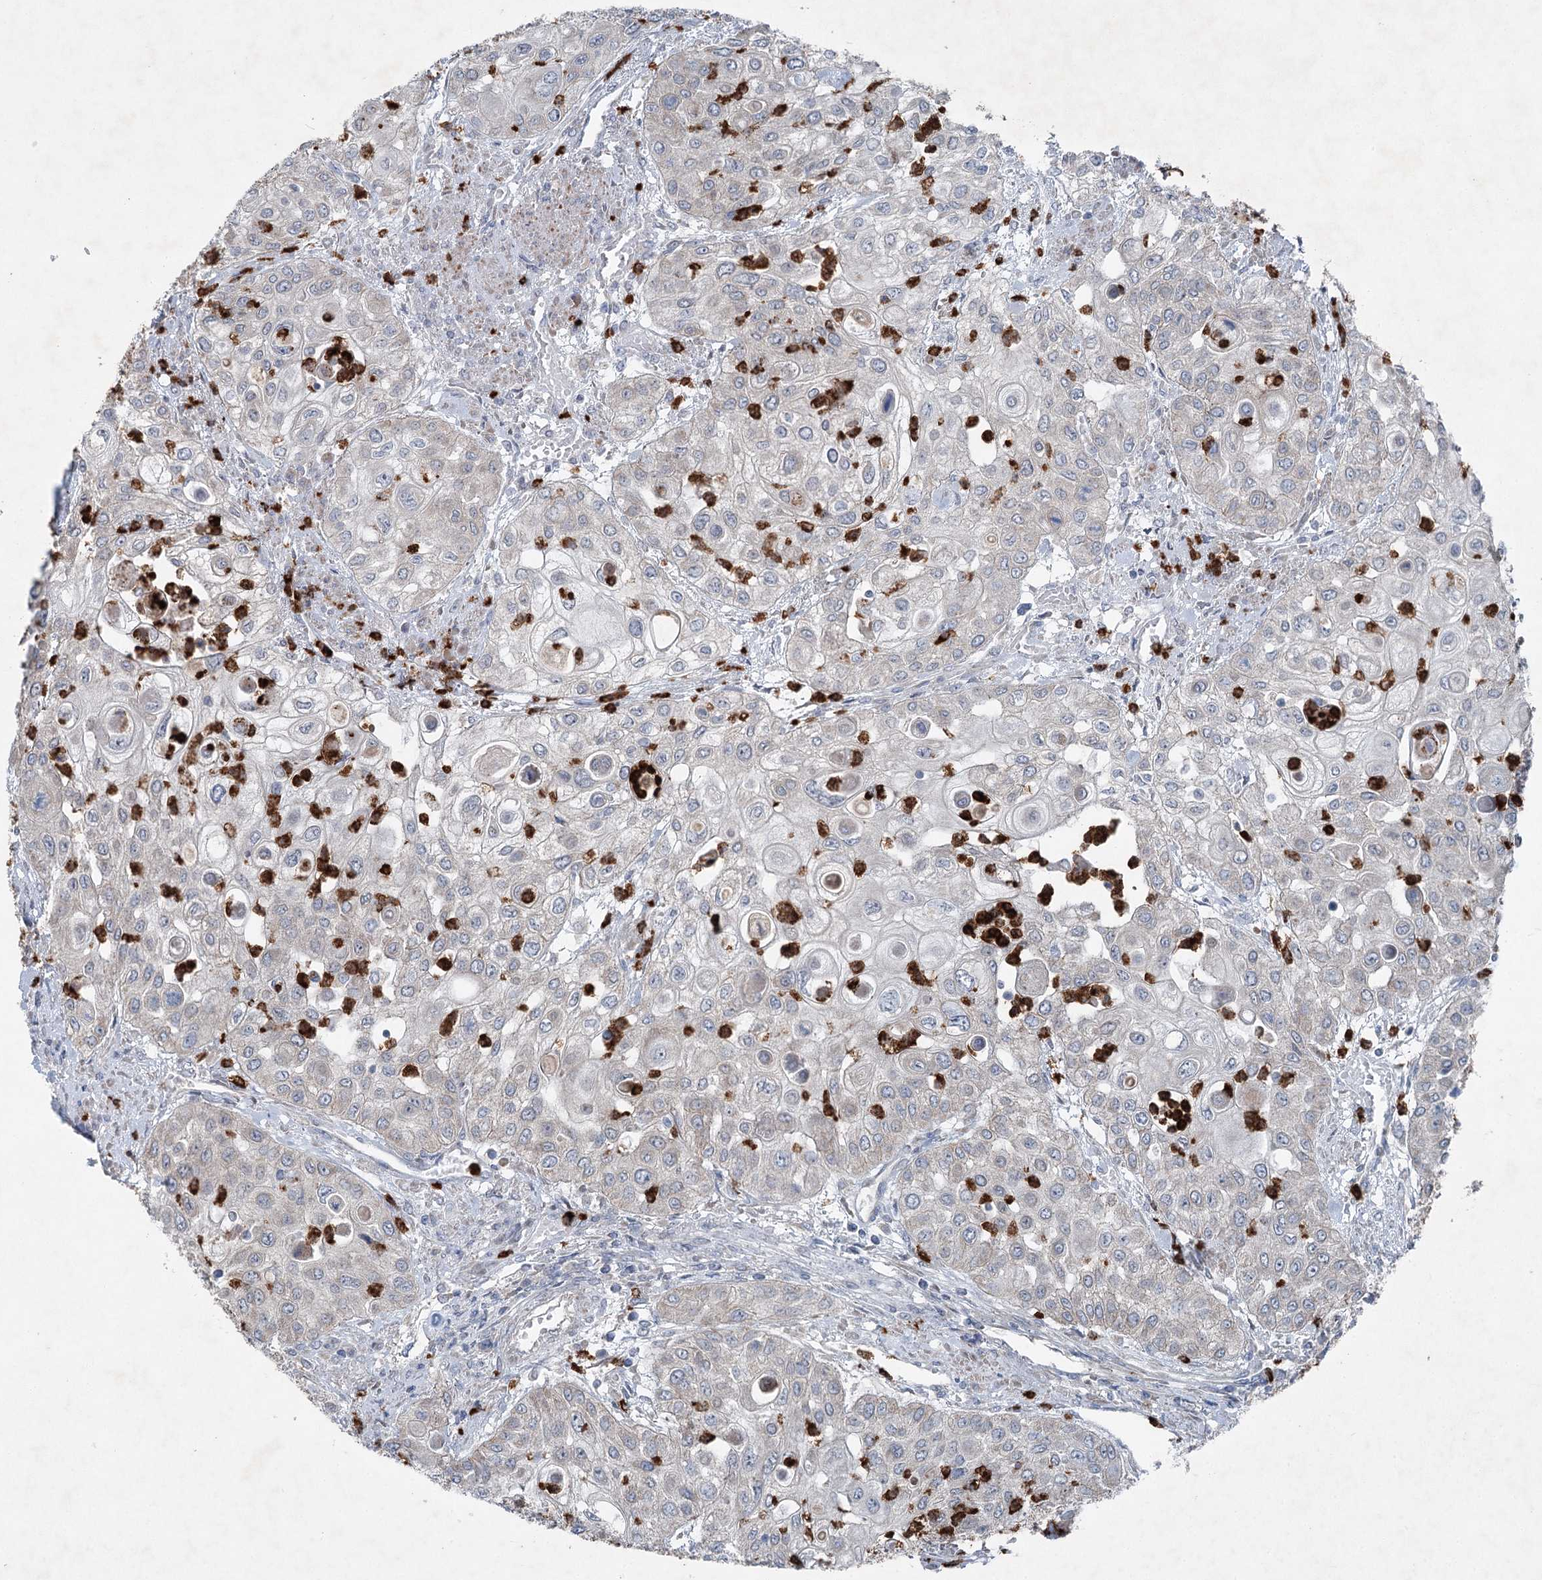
{"staining": {"intensity": "negative", "quantity": "none", "location": "none"}, "tissue": "urothelial cancer", "cell_type": "Tumor cells", "image_type": "cancer", "snomed": [{"axis": "morphology", "description": "Urothelial carcinoma, High grade"}, {"axis": "topography", "description": "Urinary bladder"}], "caption": "IHC photomicrograph of neoplastic tissue: human urothelial cancer stained with DAB demonstrates no significant protein staining in tumor cells. (Stains: DAB (3,3'-diaminobenzidine) IHC with hematoxylin counter stain, Microscopy: brightfield microscopy at high magnification).", "gene": "PLA2G12A", "patient": {"sex": "female", "age": 79}}